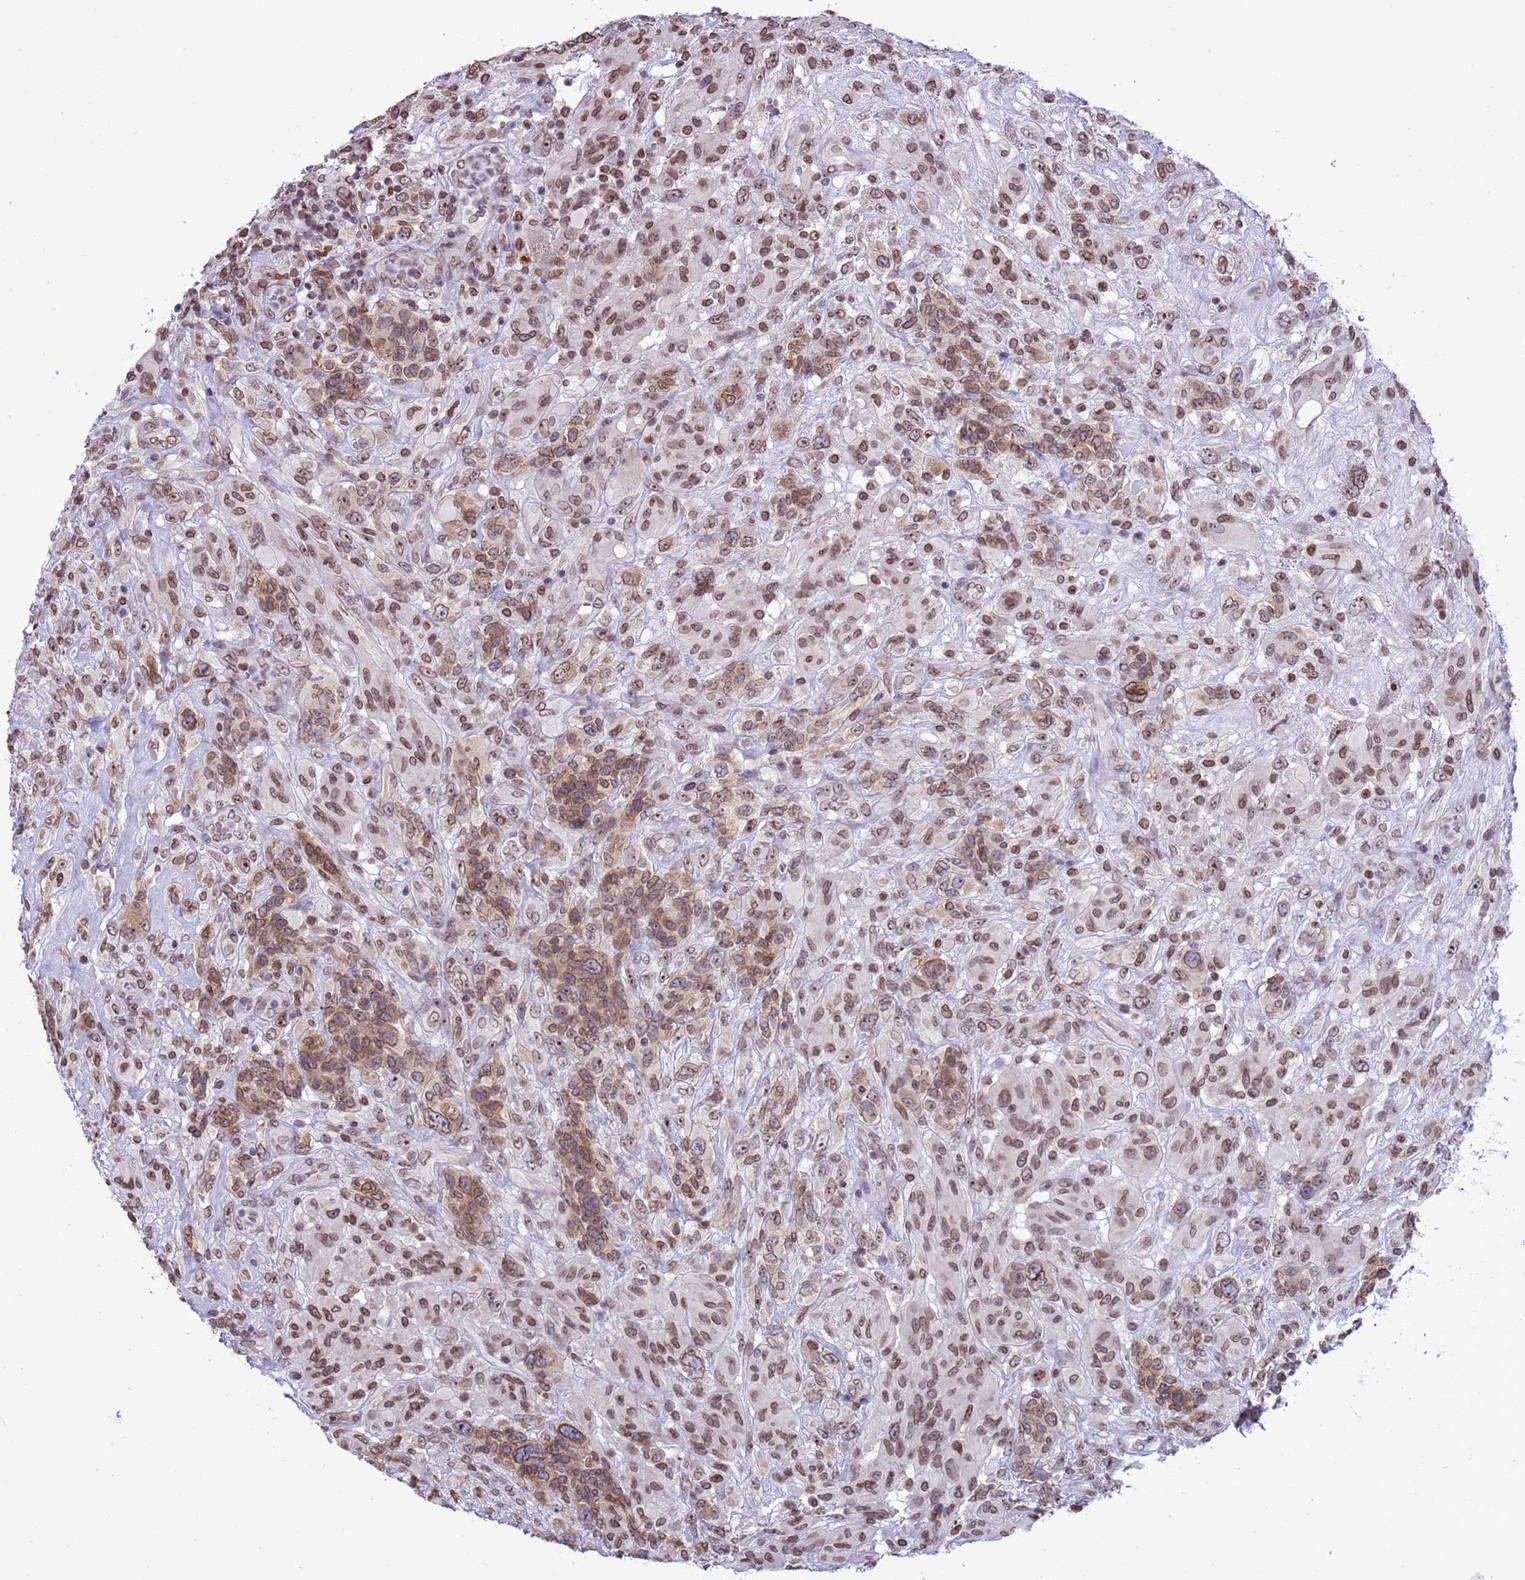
{"staining": {"intensity": "moderate", "quantity": ">75%", "location": "cytoplasmic/membranous,nuclear"}, "tissue": "glioma", "cell_type": "Tumor cells", "image_type": "cancer", "snomed": [{"axis": "morphology", "description": "Glioma, malignant, High grade"}, {"axis": "topography", "description": "Brain"}], "caption": "Tumor cells show moderate cytoplasmic/membranous and nuclear expression in approximately >75% of cells in glioma.", "gene": "DHX37", "patient": {"sex": "male", "age": 61}}